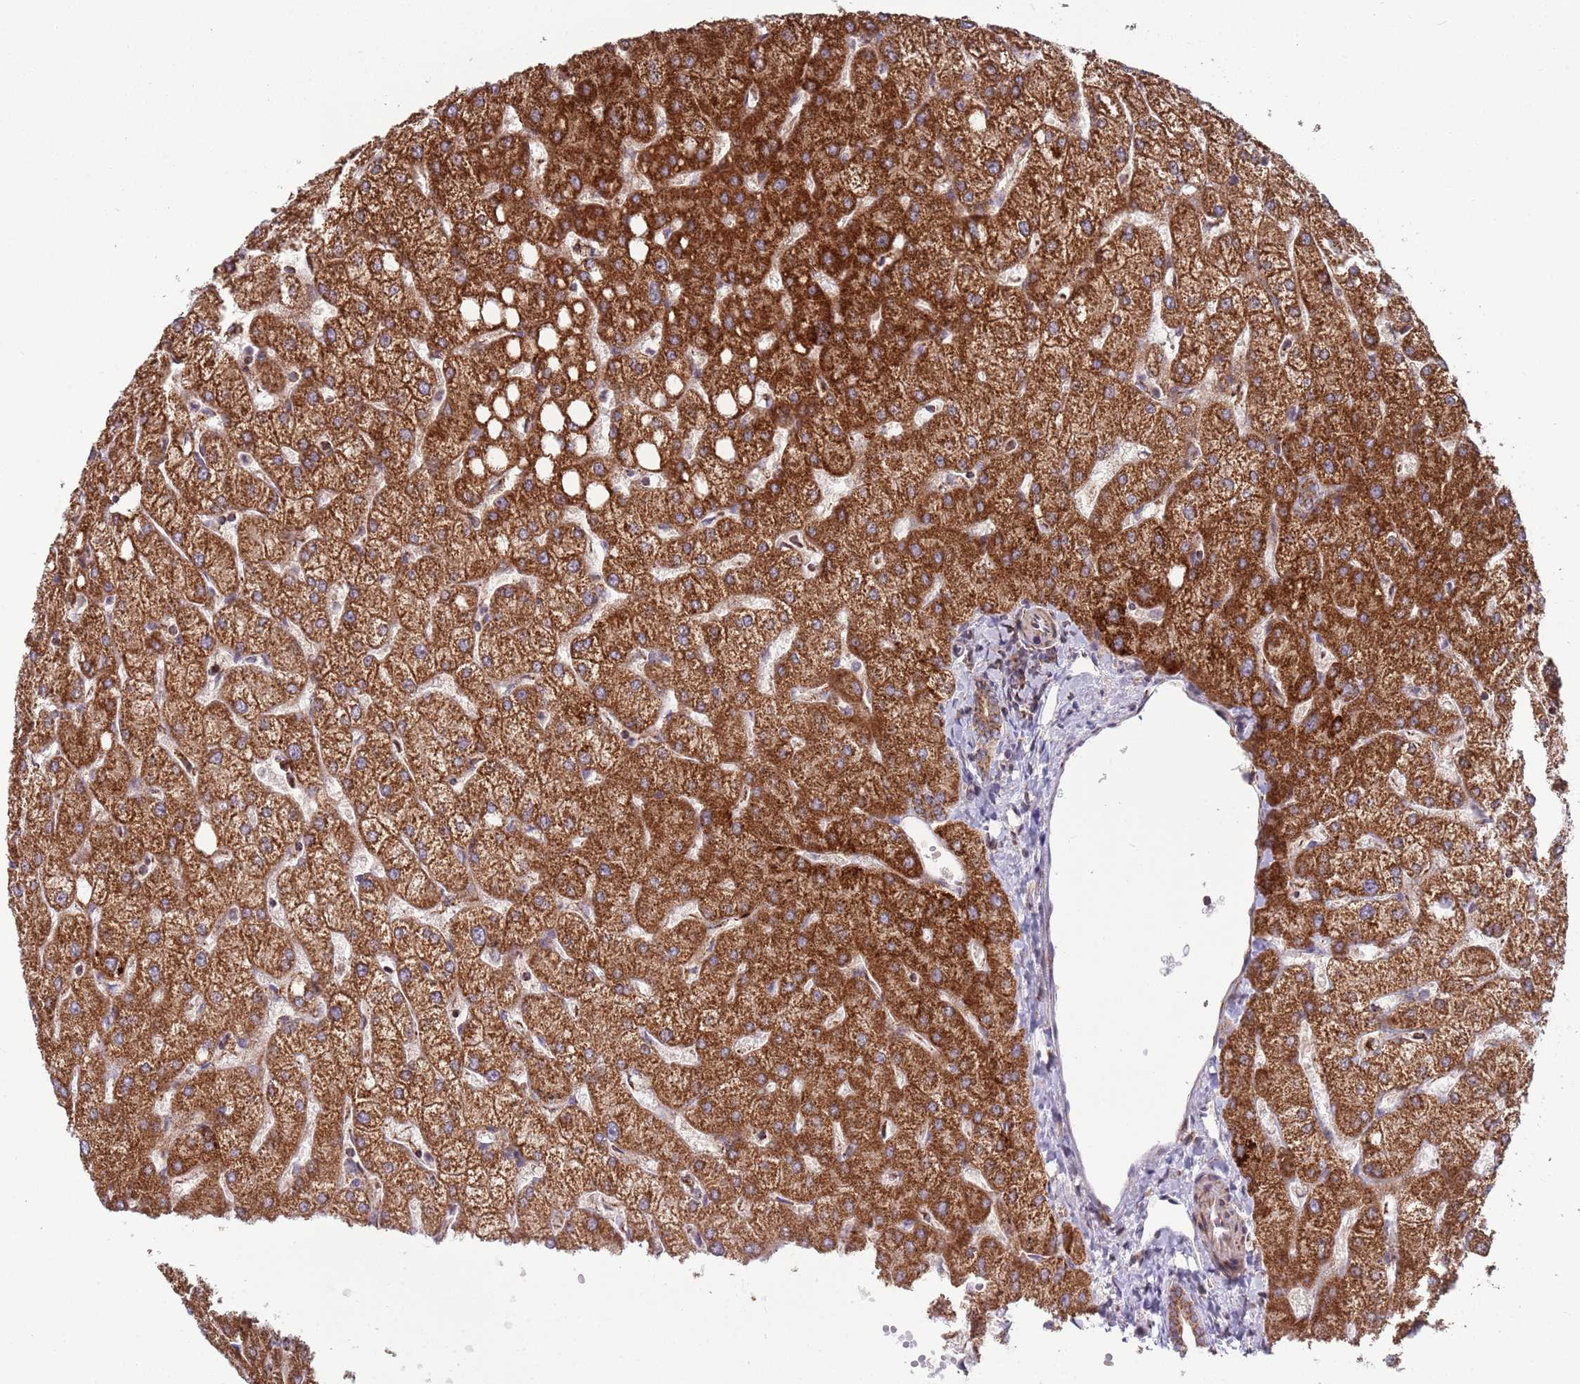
{"staining": {"intensity": "moderate", "quantity": ">75%", "location": "cytoplasmic/membranous"}, "tissue": "liver", "cell_type": "Cholangiocytes", "image_type": "normal", "snomed": [{"axis": "morphology", "description": "Normal tissue, NOS"}, {"axis": "topography", "description": "Liver"}], "caption": "Immunohistochemistry histopathology image of benign liver: human liver stained using immunohistochemistry displays medium levels of moderate protein expression localized specifically in the cytoplasmic/membranous of cholangiocytes, appearing as a cytoplasmic/membranous brown color.", "gene": "ATP5PD", "patient": {"sex": "female", "age": 54}}